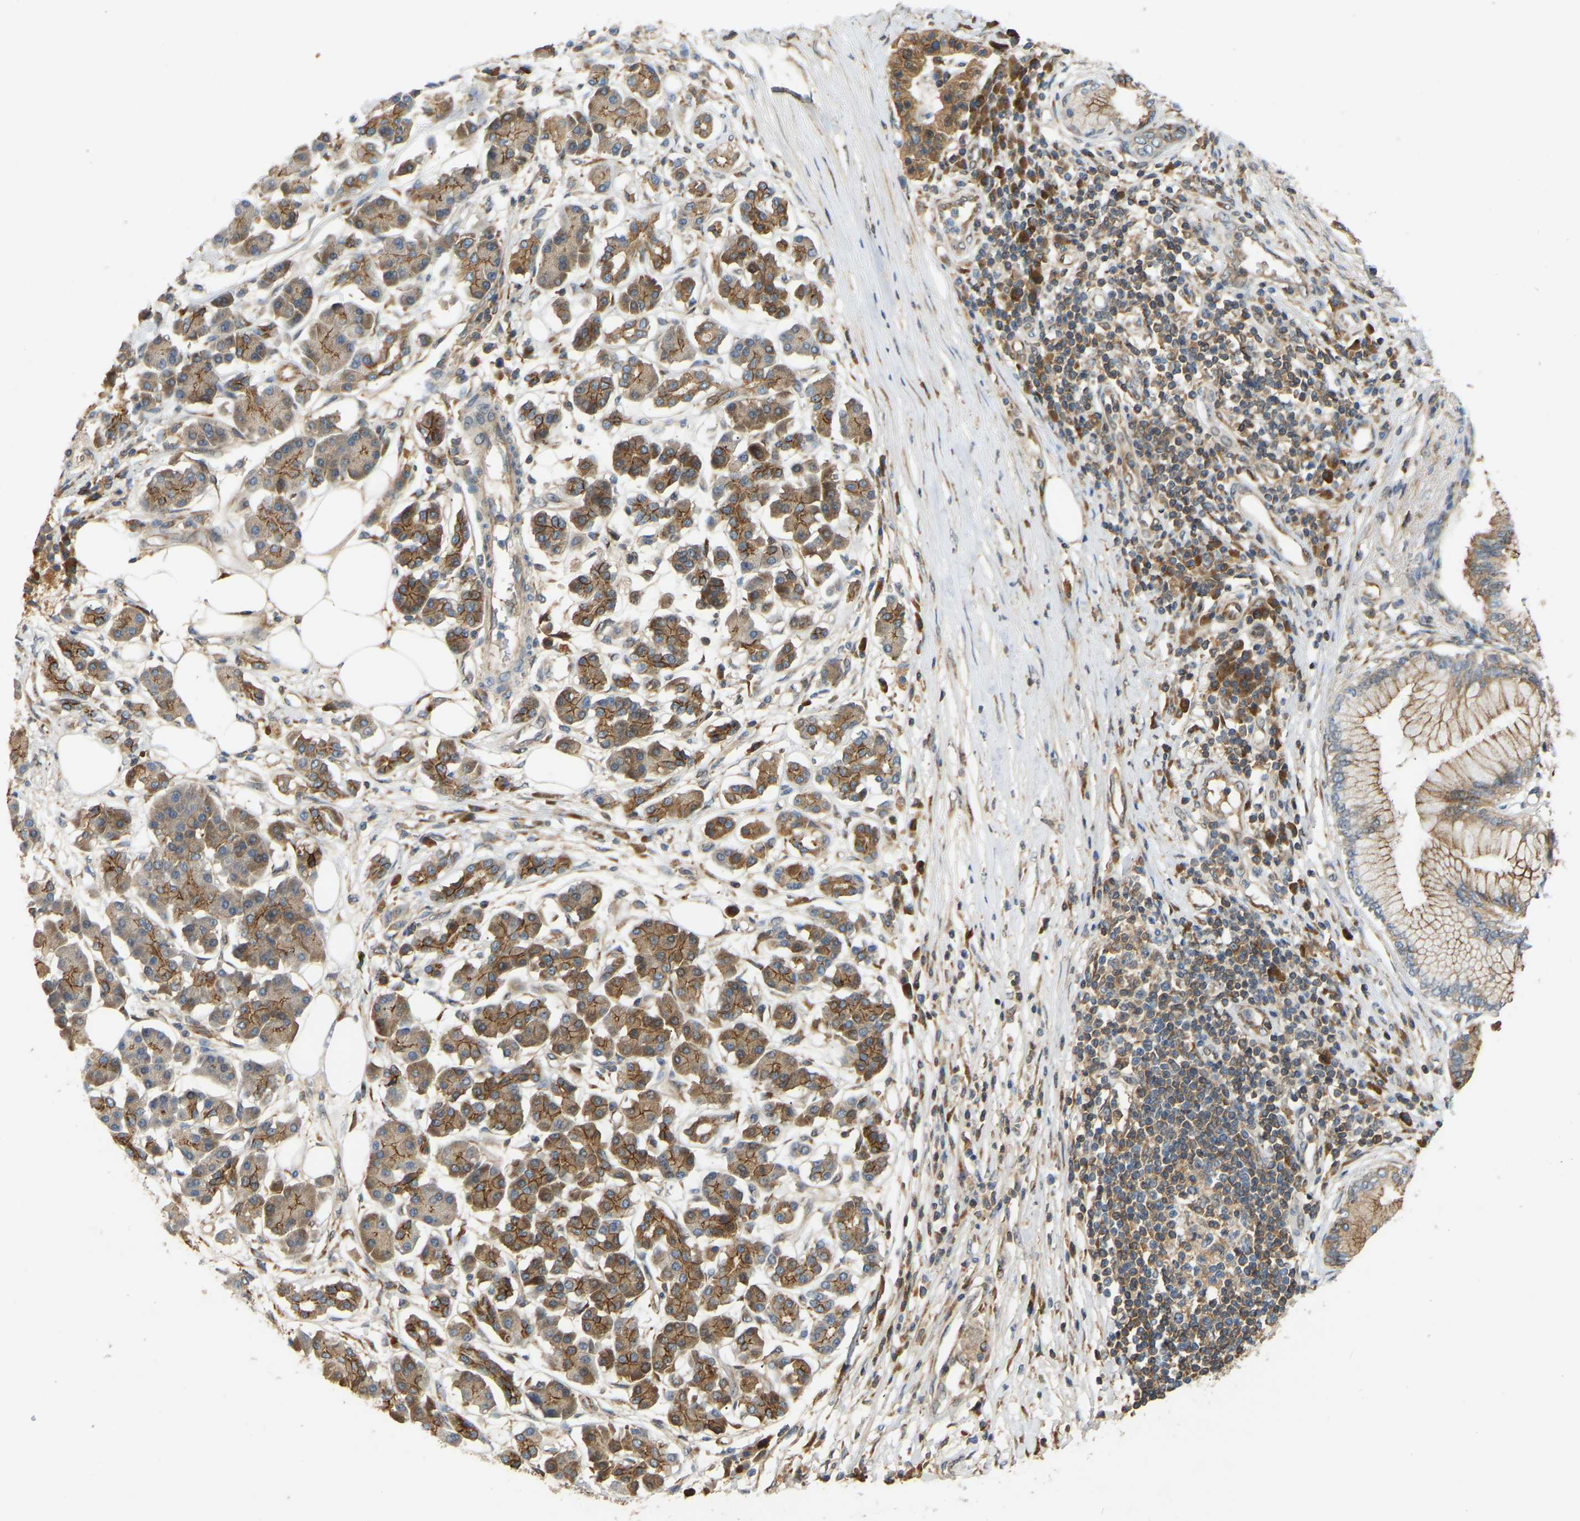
{"staining": {"intensity": "moderate", "quantity": ">75%", "location": "cytoplasmic/membranous"}, "tissue": "pancreatic cancer", "cell_type": "Tumor cells", "image_type": "cancer", "snomed": [{"axis": "morphology", "description": "Adenocarcinoma, NOS"}, {"axis": "topography", "description": "Pancreas"}], "caption": "Protein staining reveals moderate cytoplasmic/membranous positivity in approximately >75% of tumor cells in adenocarcinoma (pancreatic).", "gene": "PTCD1", "patient": {"sex": "male", "age": 77}}